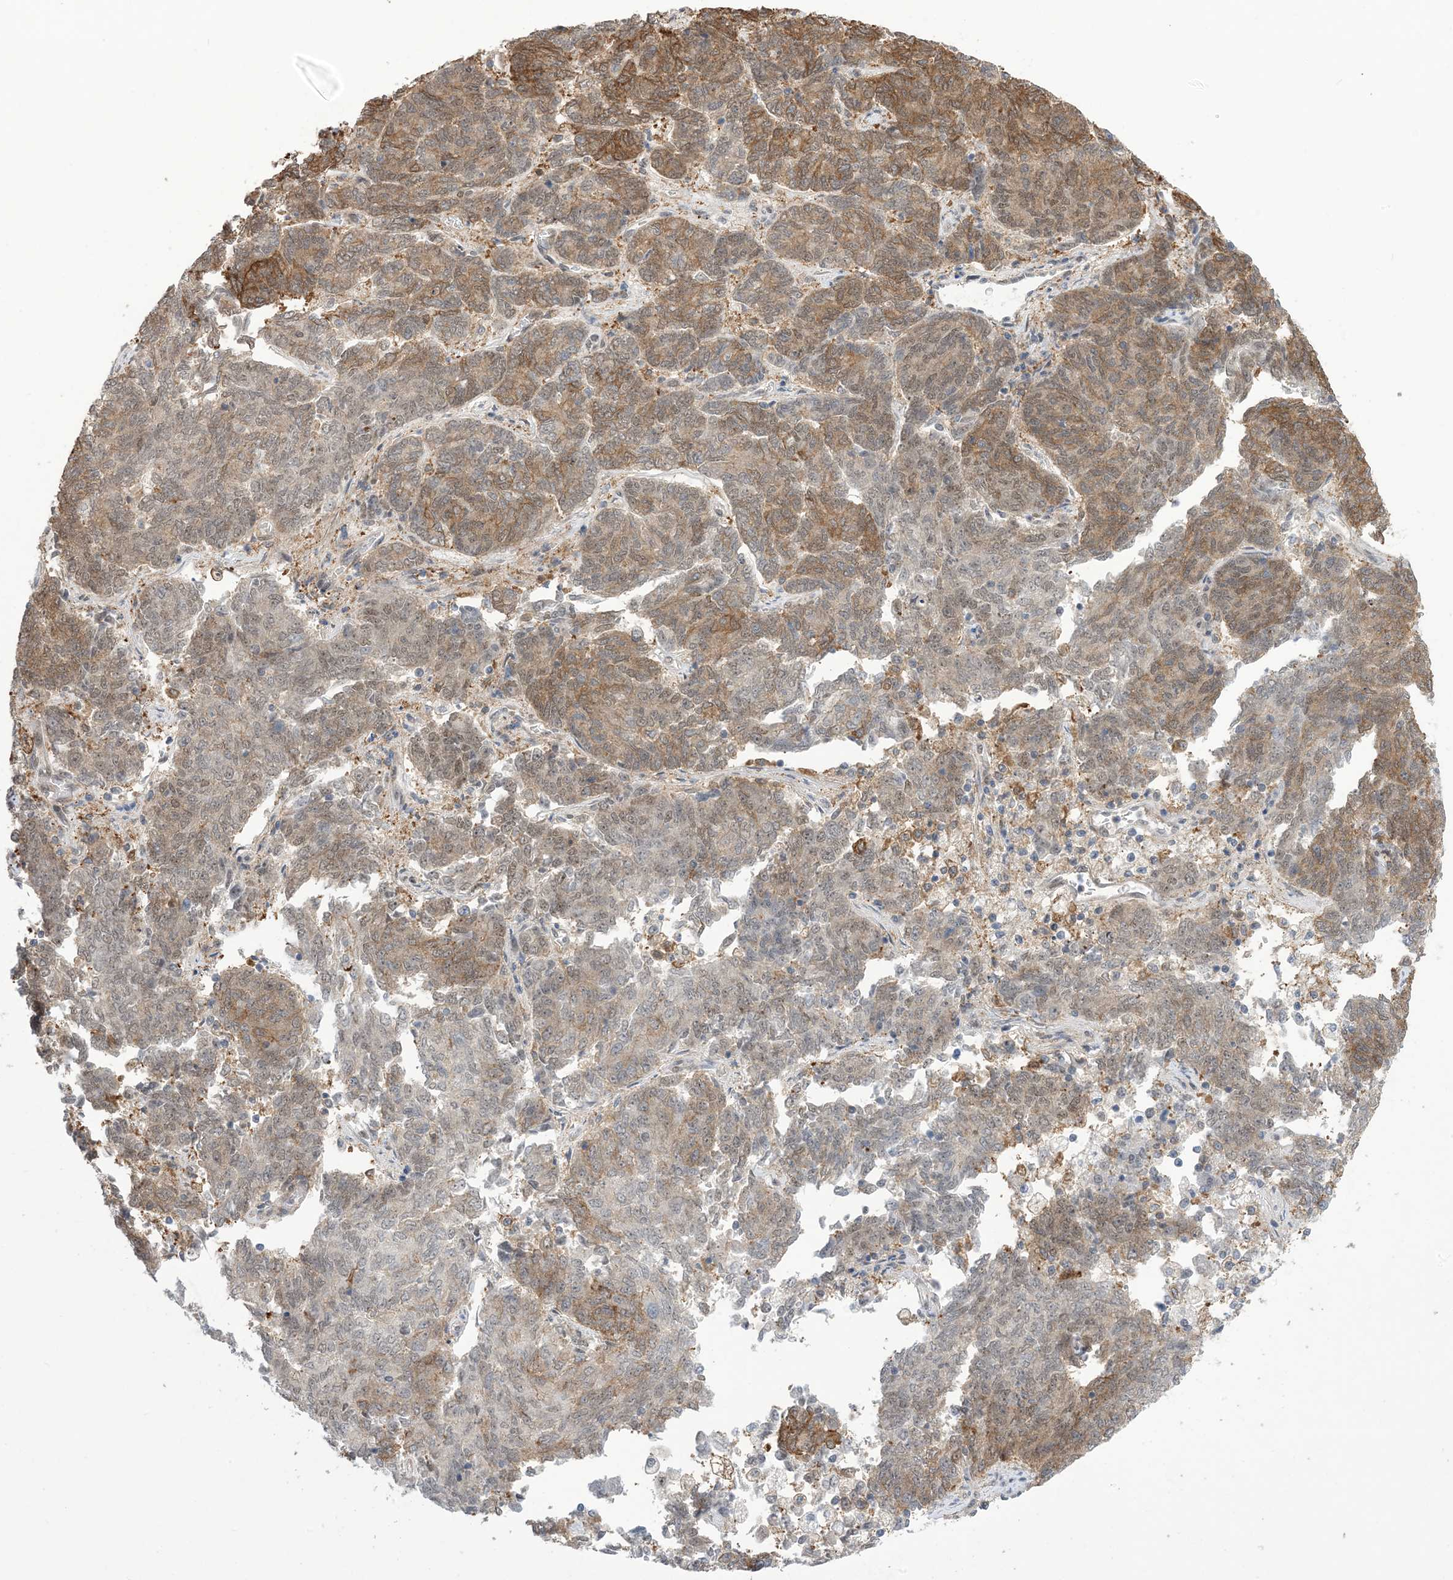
{"staining": {"intensity": "moderate", "quantity": "25%-75%", "location": "cytoplasmic/membranous"}, "tissue": "endometrial cancer", "cell_type": "Tumor cells", "image_type": "cancer", "snomed": [{"axis": "morphology", "description": "Adenocarcinoma, NOS"}, {"axis": "topography", "description": "Endometrium"}], "caption": "Tumor cells display medium levels of moderate cytoplasmic/membranous staining in about 25%-75% of cells in endometrial adenocarcinoma.", "gene": "ZNF8", "patient": {"sex": "female", "age": 80}}